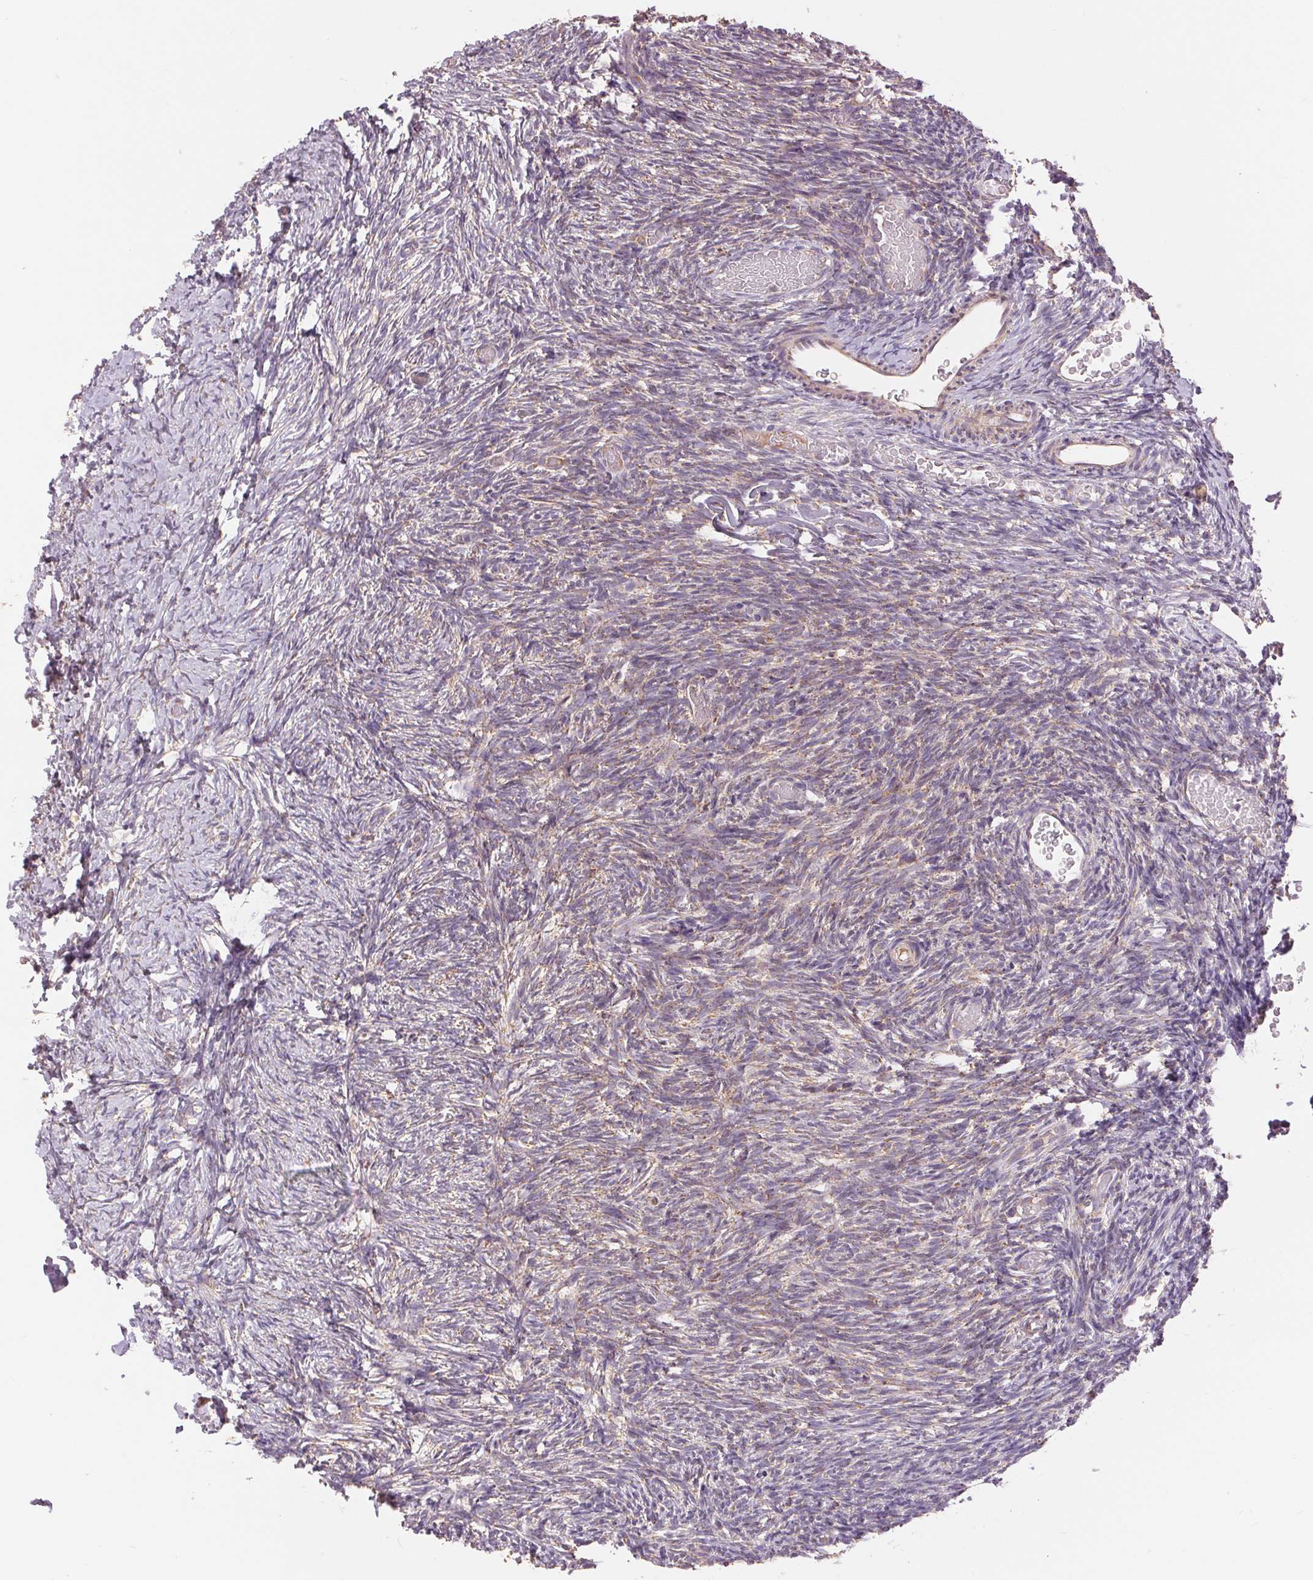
{"staining": {"intensity": "weak", "quantity": ">75%", "location": "cytoplasmic/membranous"}, "tissue": "ovary", "cell_type": "Follicle cells", "image_type": "normal", "snomed": [{"axis": "morphology", "description": "Normal tissue, NOS"}, {"axis": "topography", "description": "Ovary"}], "caption": "Immunohistochemical staining of benign human ovary reveals weak cytoplasmic/membranous protein staining in approximately >75% of follicle cells. (Stains: DAB (3,3'-diaminobenzidine) in brown, nuclei in blue, Microscopy: brightfield microscopy at high magnification).", "gene": "DGUOK", "patient": {"sex": "female", "age": 39}}